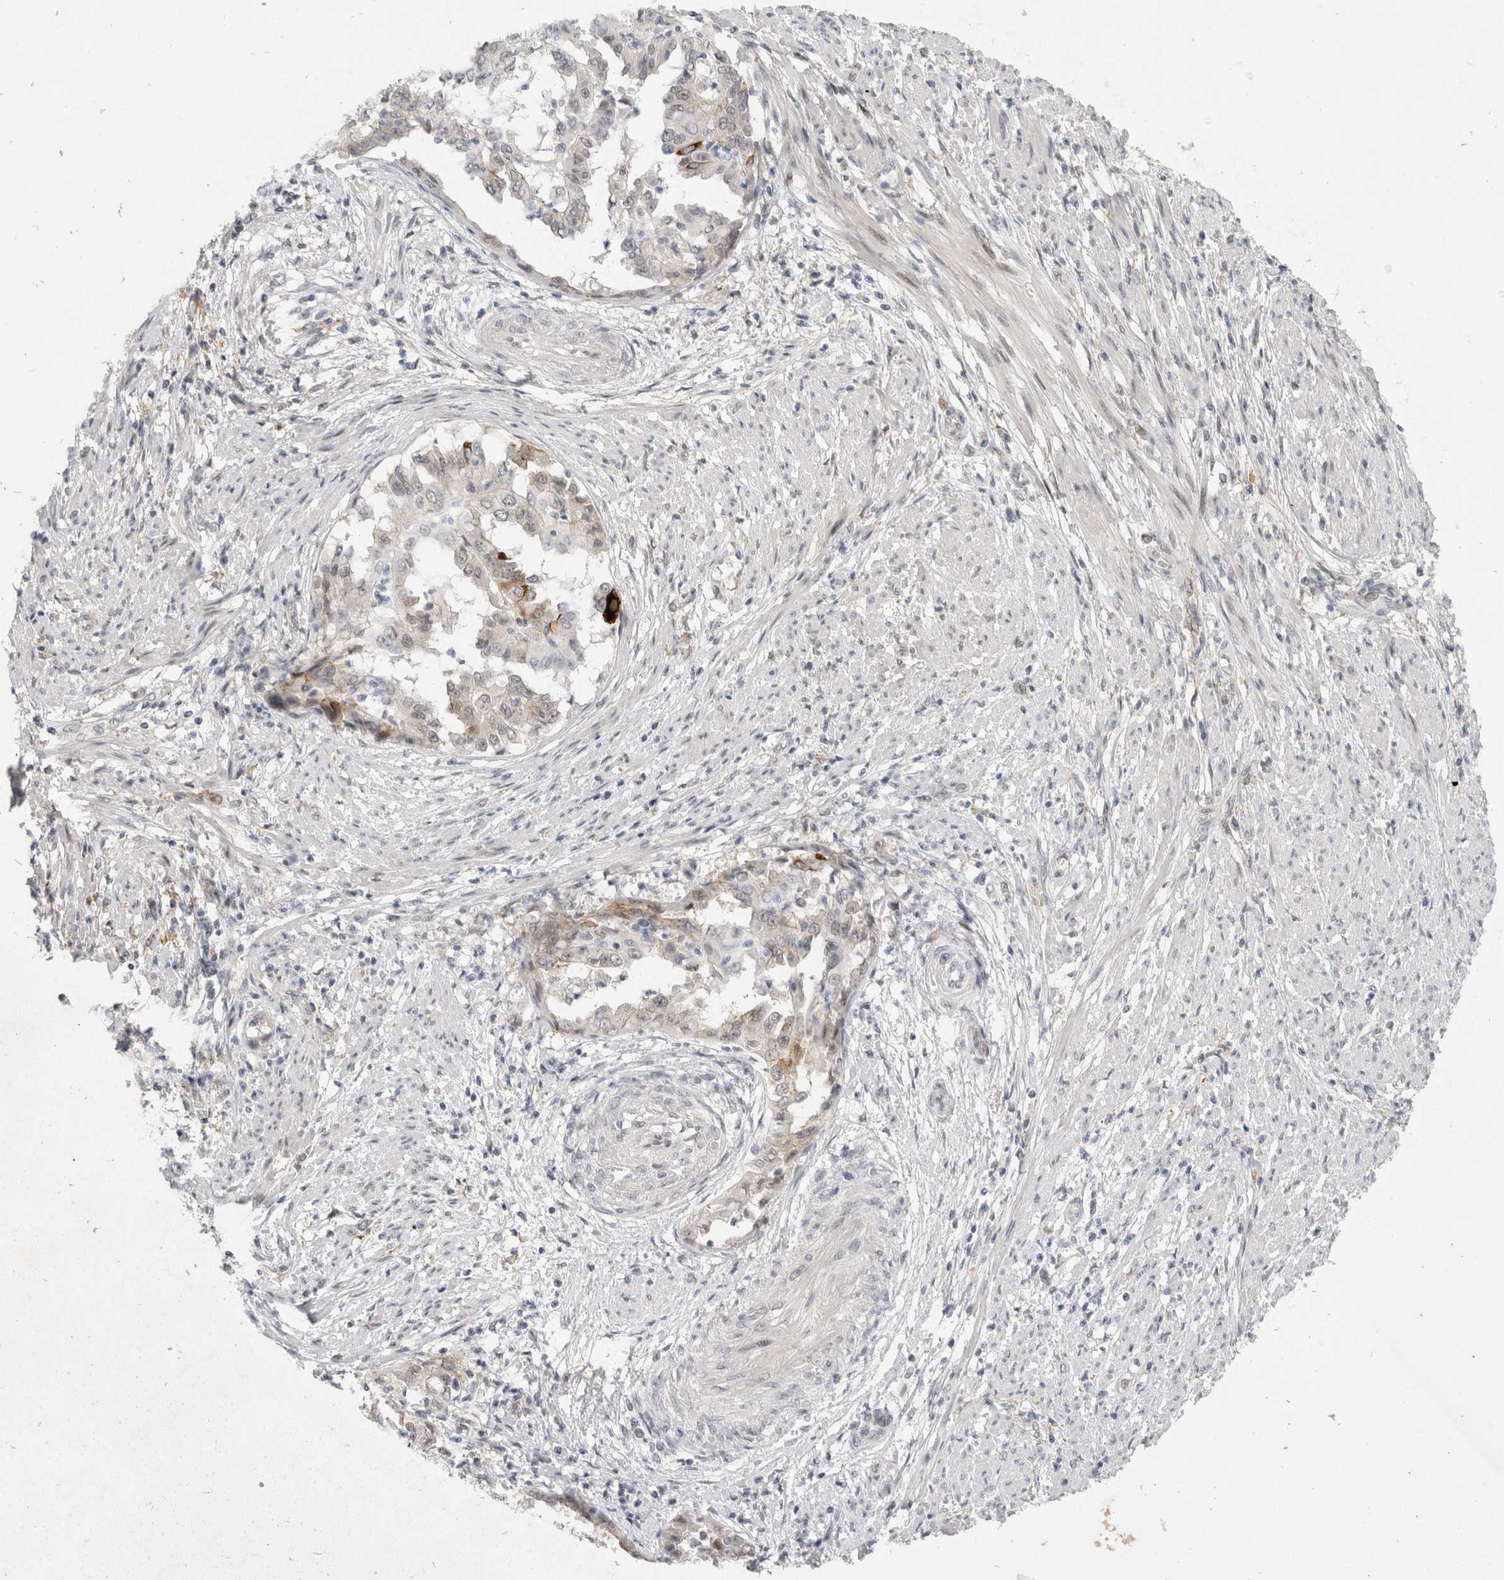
{"staining": {"intensity": "weak", "quantity": "25%-75%", "location": "cytoplasmic/membranous"}, "tissue": "endometrial cancer", "cell_type": "Tumor cells", "image_type": "cancer", "snomed": [{"axis": "morphology", "description": "Adenocarcinoma, NOS"}, {"axis": "topography", "description": "Endometrium"}], "caption": "Endometrial cancer stained for a protein demonstrates weak cytoplasmic/membranous positivity in tumor cells. Using DAB (brown) and hematoxylin (blue) stains, captured at high magnification using brightfield microscopy.", "gene": "TOM1L2", "patient": {"sex": "female", "age": 85}}